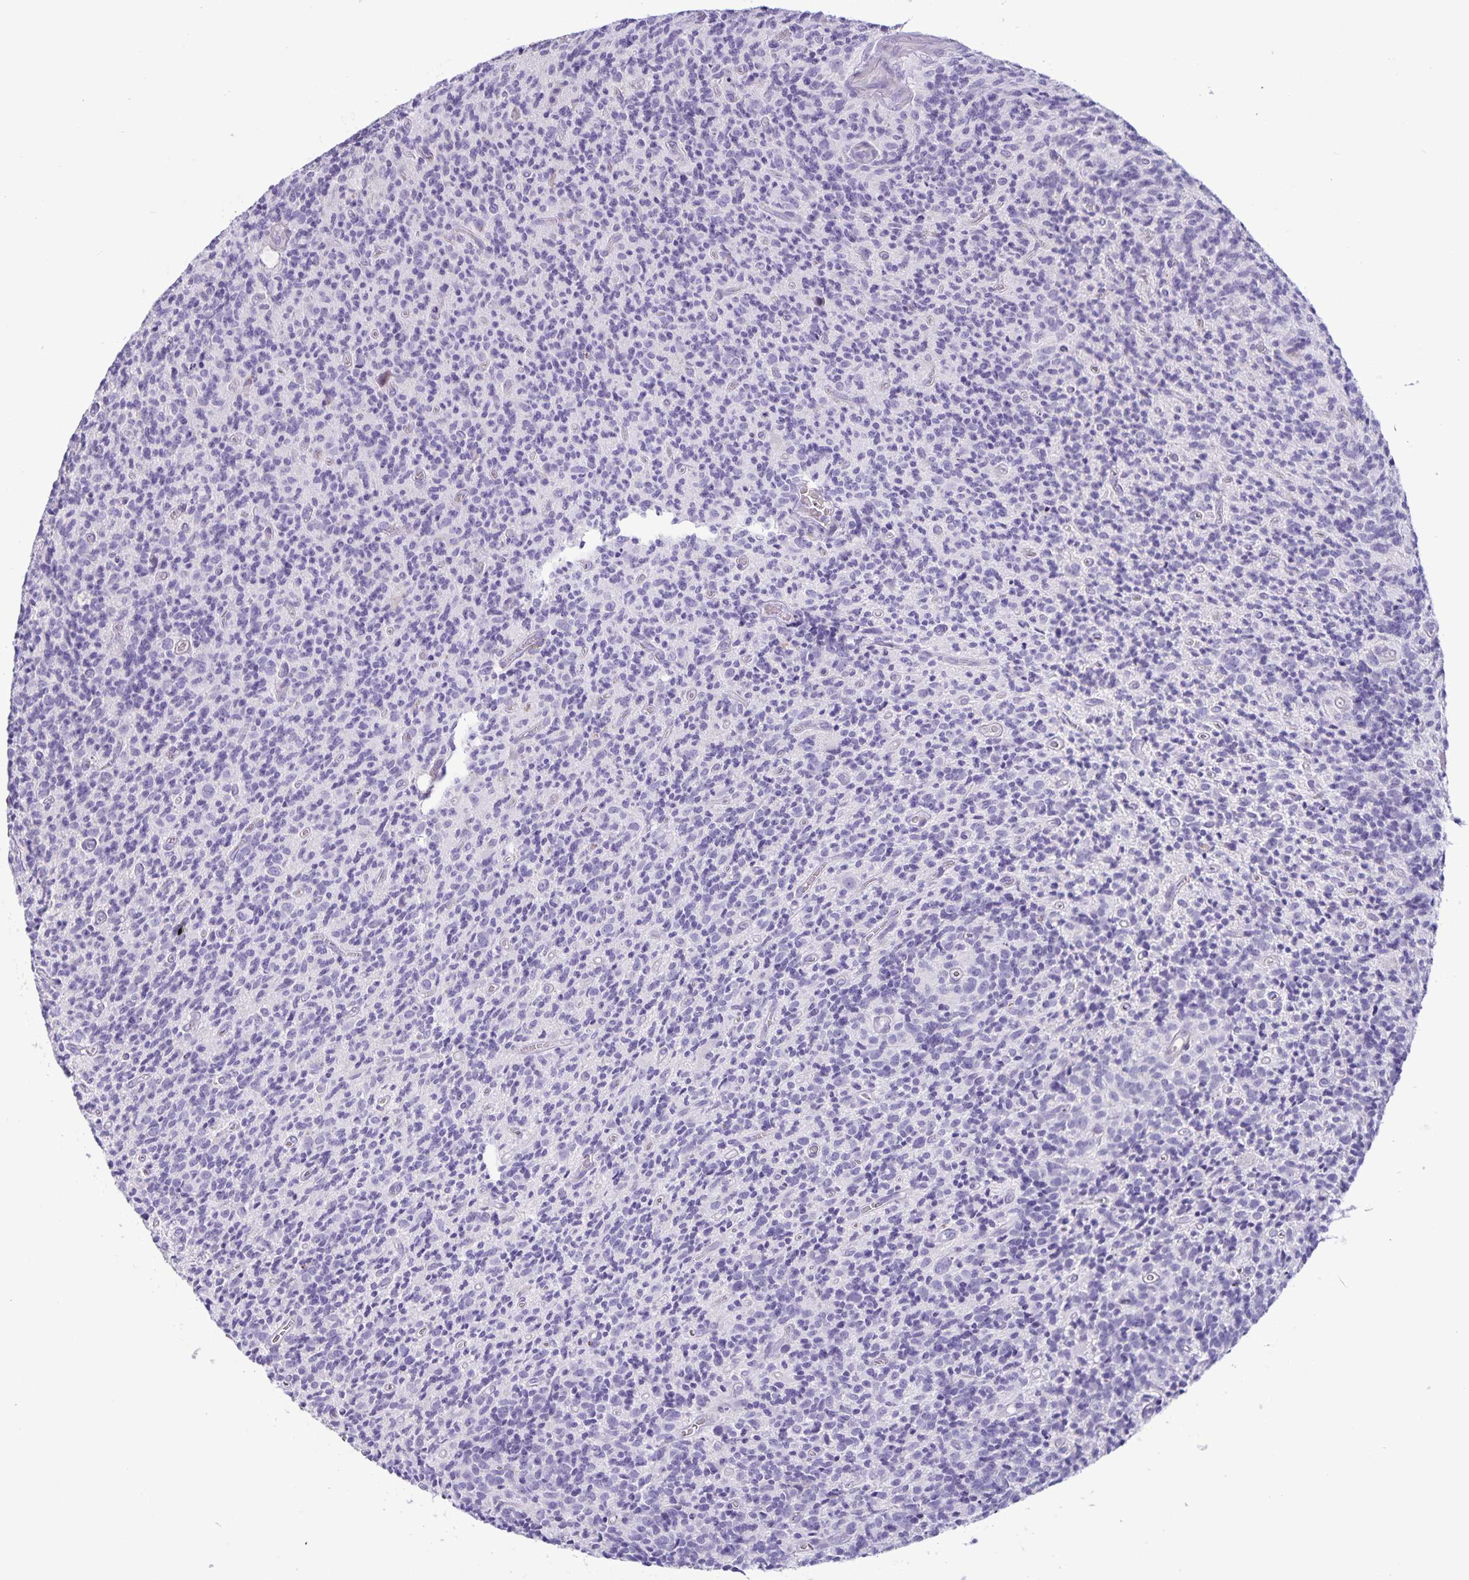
{"staining": {"intensity": "negative", "quantity": "none", "location": "none"}, "tissue": "glioma", "cell_type": "Tumor cells", "image_type": "cancer", "snomed": [{"axis": "morphology", "description": "Glioma, malignant, High grade"}, {"axis": "topography", "description": "Brain"}], "caption": "This is a photomicrograph of IHC staining of glioma, which shows no staining in tumor cells.", "gene": "IBTK", "patient": {"sex": "male", "age": 76}}